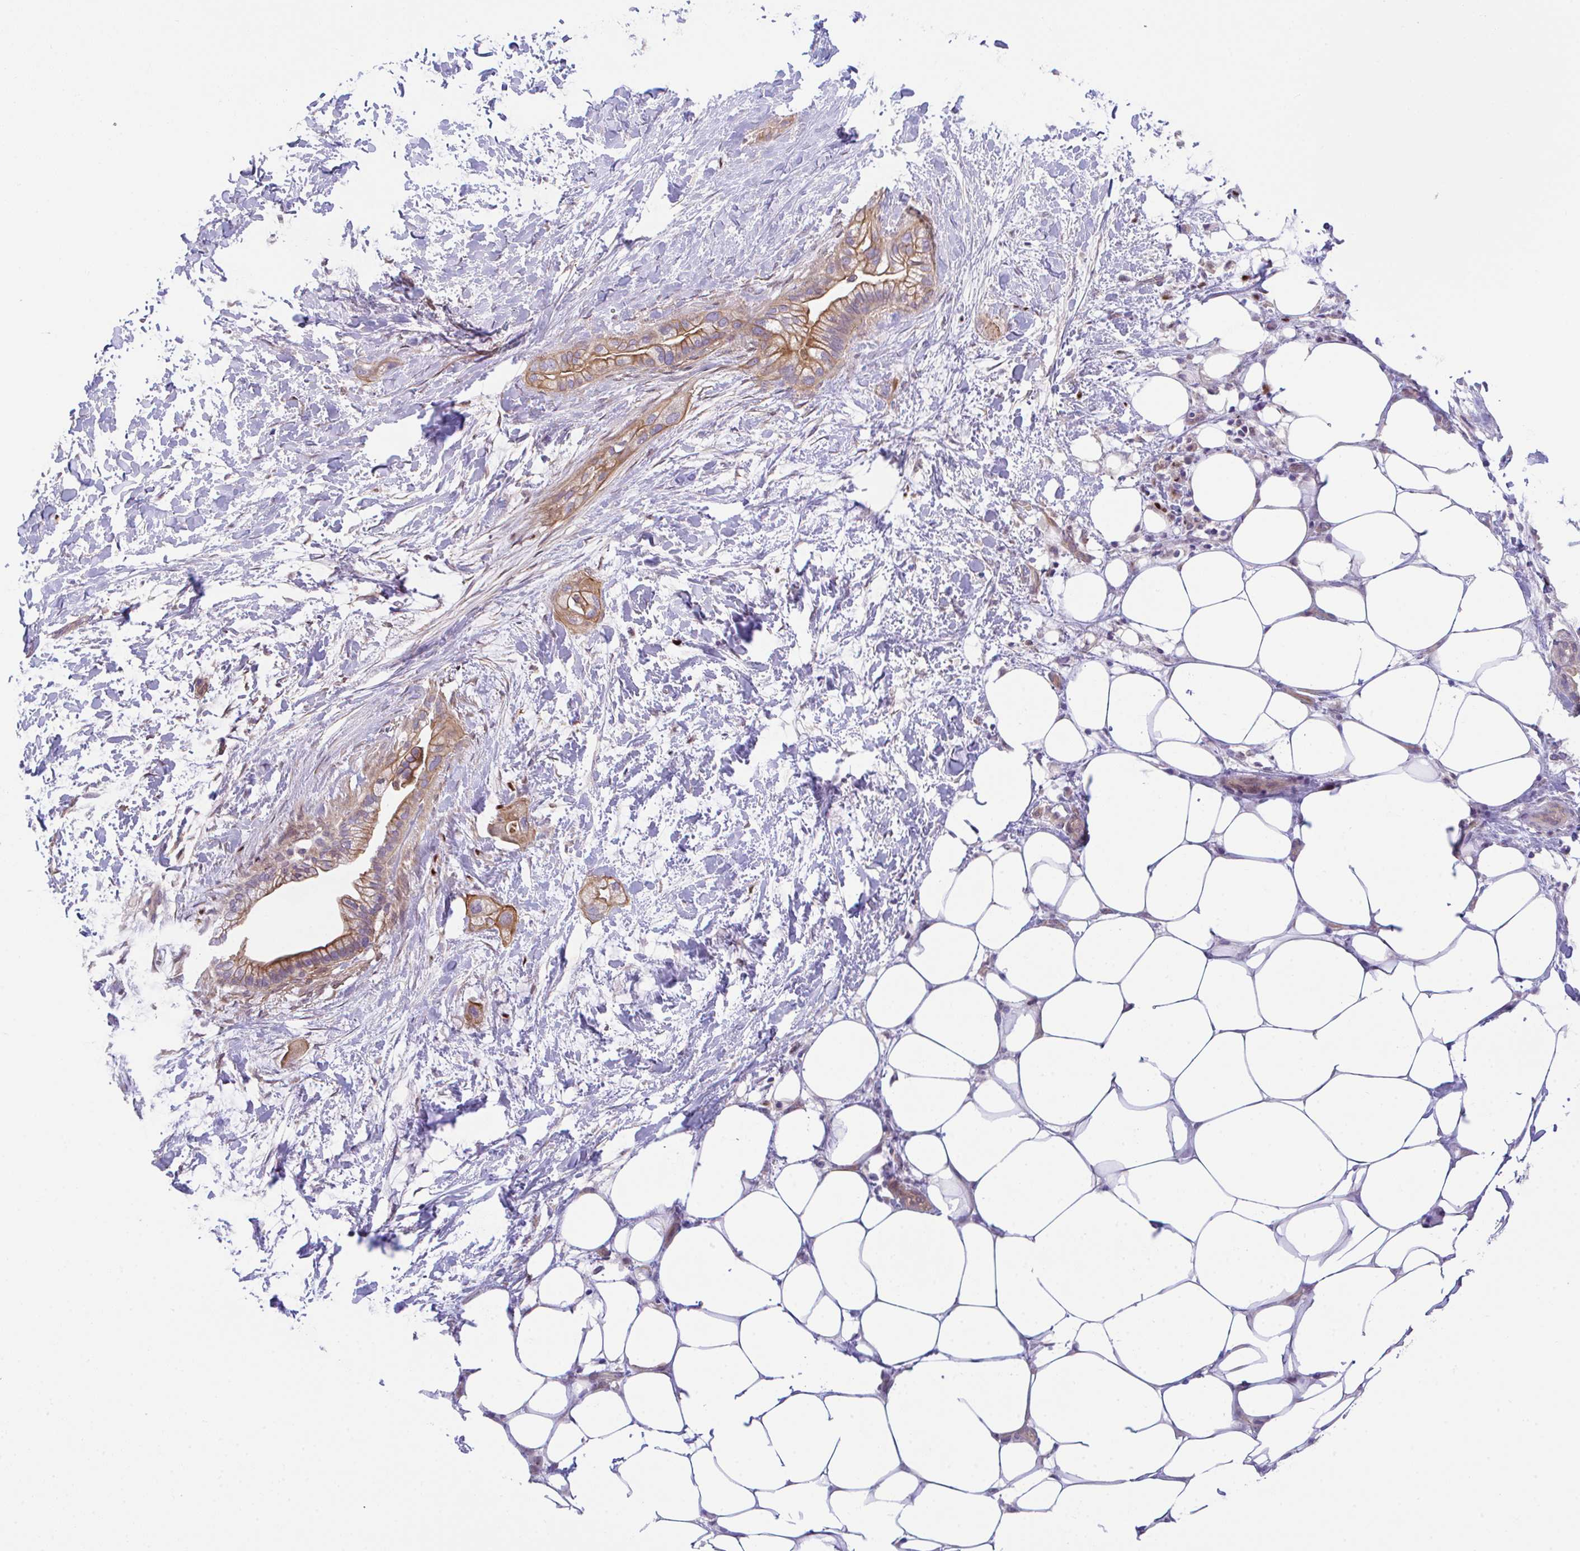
{"staining": {"intensity": "moderate", "quantity": ">75%", "location": "cytoplasmic/membranous"}, "tissue": "pancreatic cancer", "cell_type": "Tumor cells", "image_type": "cancer", "snomed": [{"axis": "morphology", "description": "Adenocarcinoma, NOS"}, {"axis": "topography", "description": "Pancreas"}], "caption": "A brown stain highlights moderate cytoplasmic/membranous expression of a protein in pancreatic cancer tumor cells.", "gene": "ZBED3", "patient": {"sex": "male", "age": 44}}